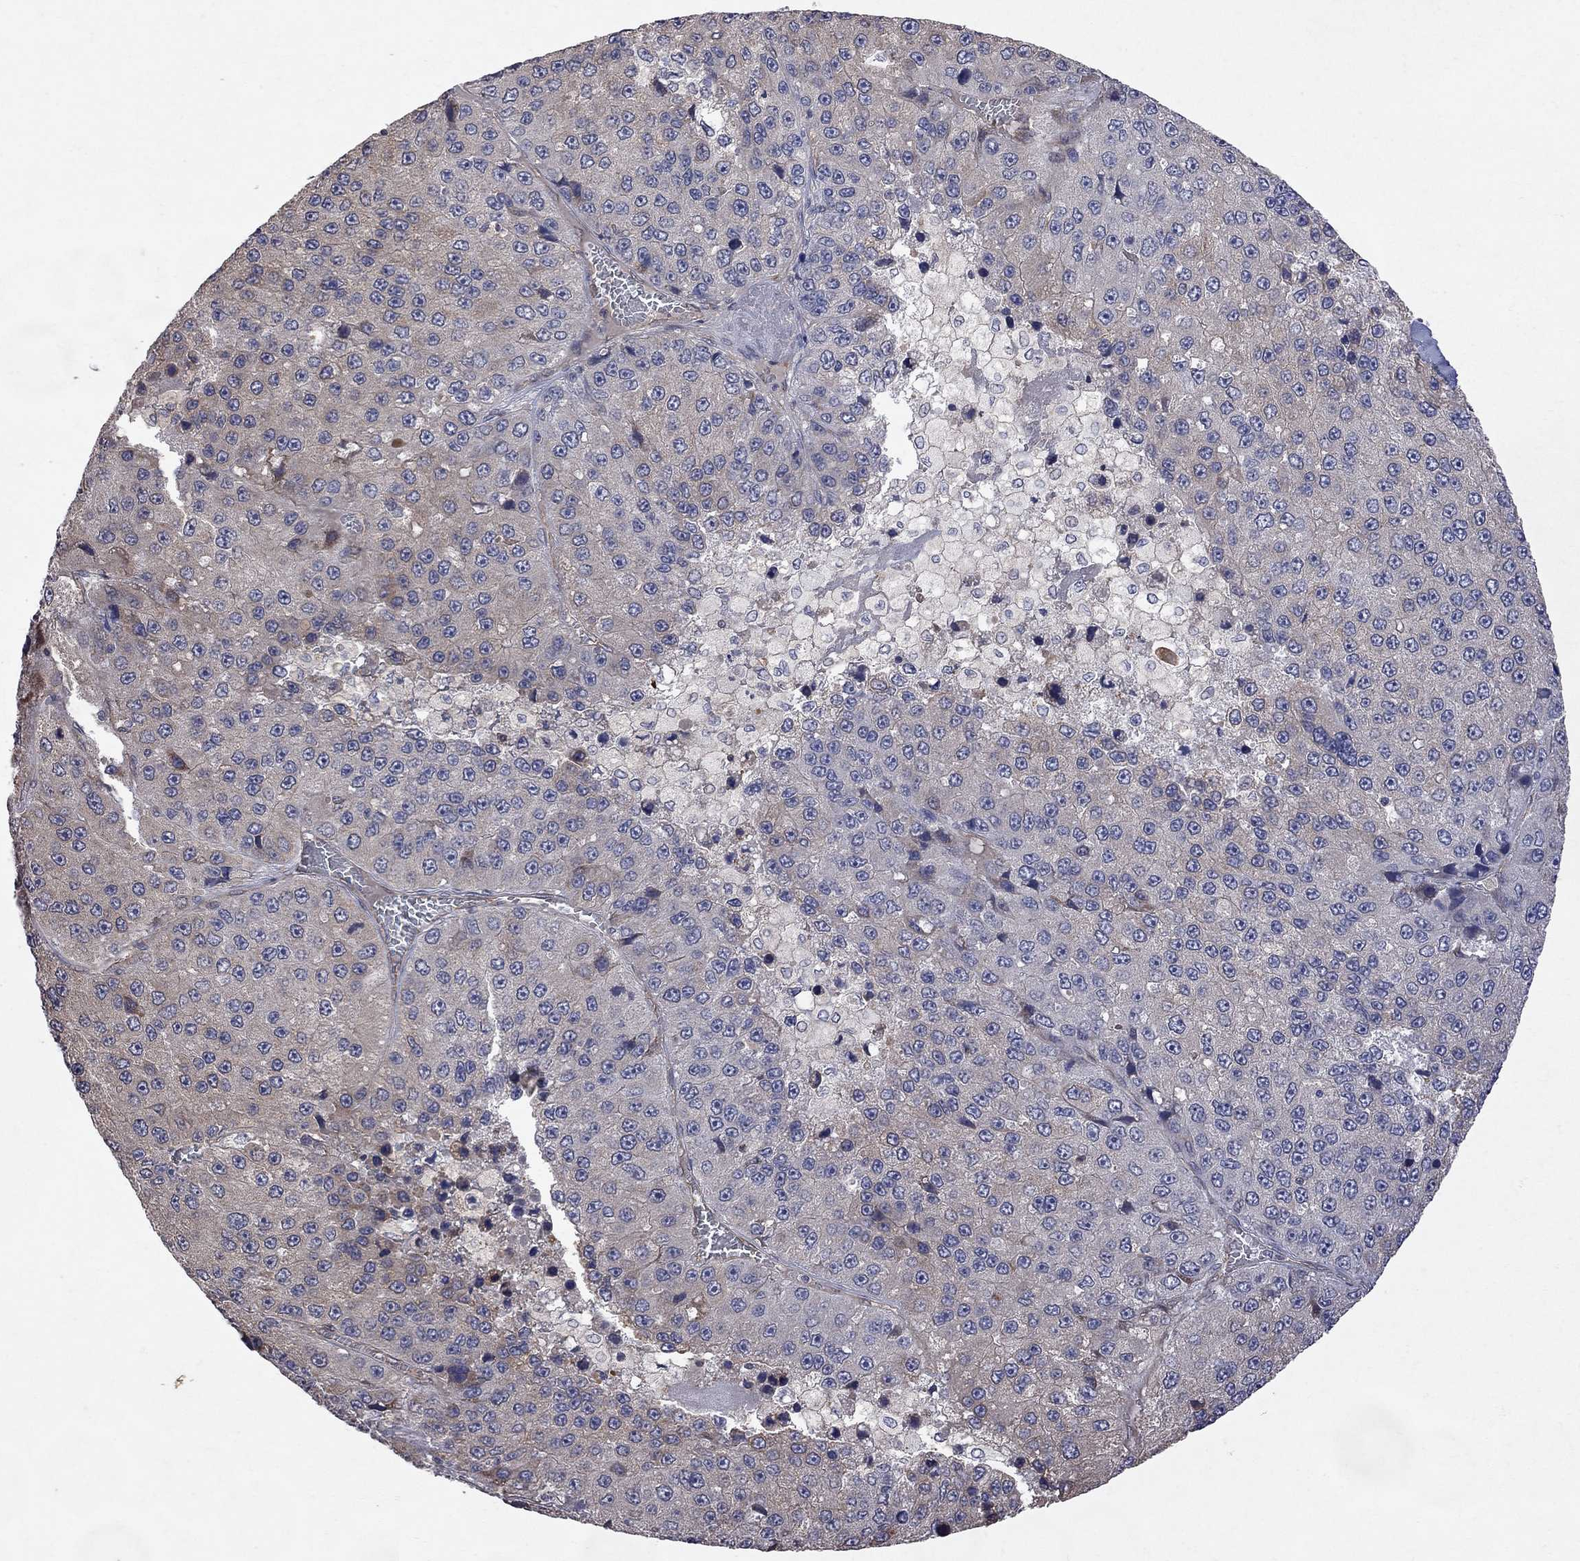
{"staining": {"intensity": "weak", "quantity": "<25%", "location": "cytoplasmic/membranous"}, "tissue": "liver cancer", "cell_type": "Tumor cells", "image_type": "cancer", "snomed": [{"axis": "morphology", "description": "Carcinoma, Hepatocellular, NOS"}, {"axis": "topography", "description": "Liver"}], "caption": "The IHC photomicrograph has no significant staining in tumor cells of liver cancer (hepatocellular carcinoma) tissue.", "gene": "ABI3", "patient": {"sex": "female", "age": 73}}